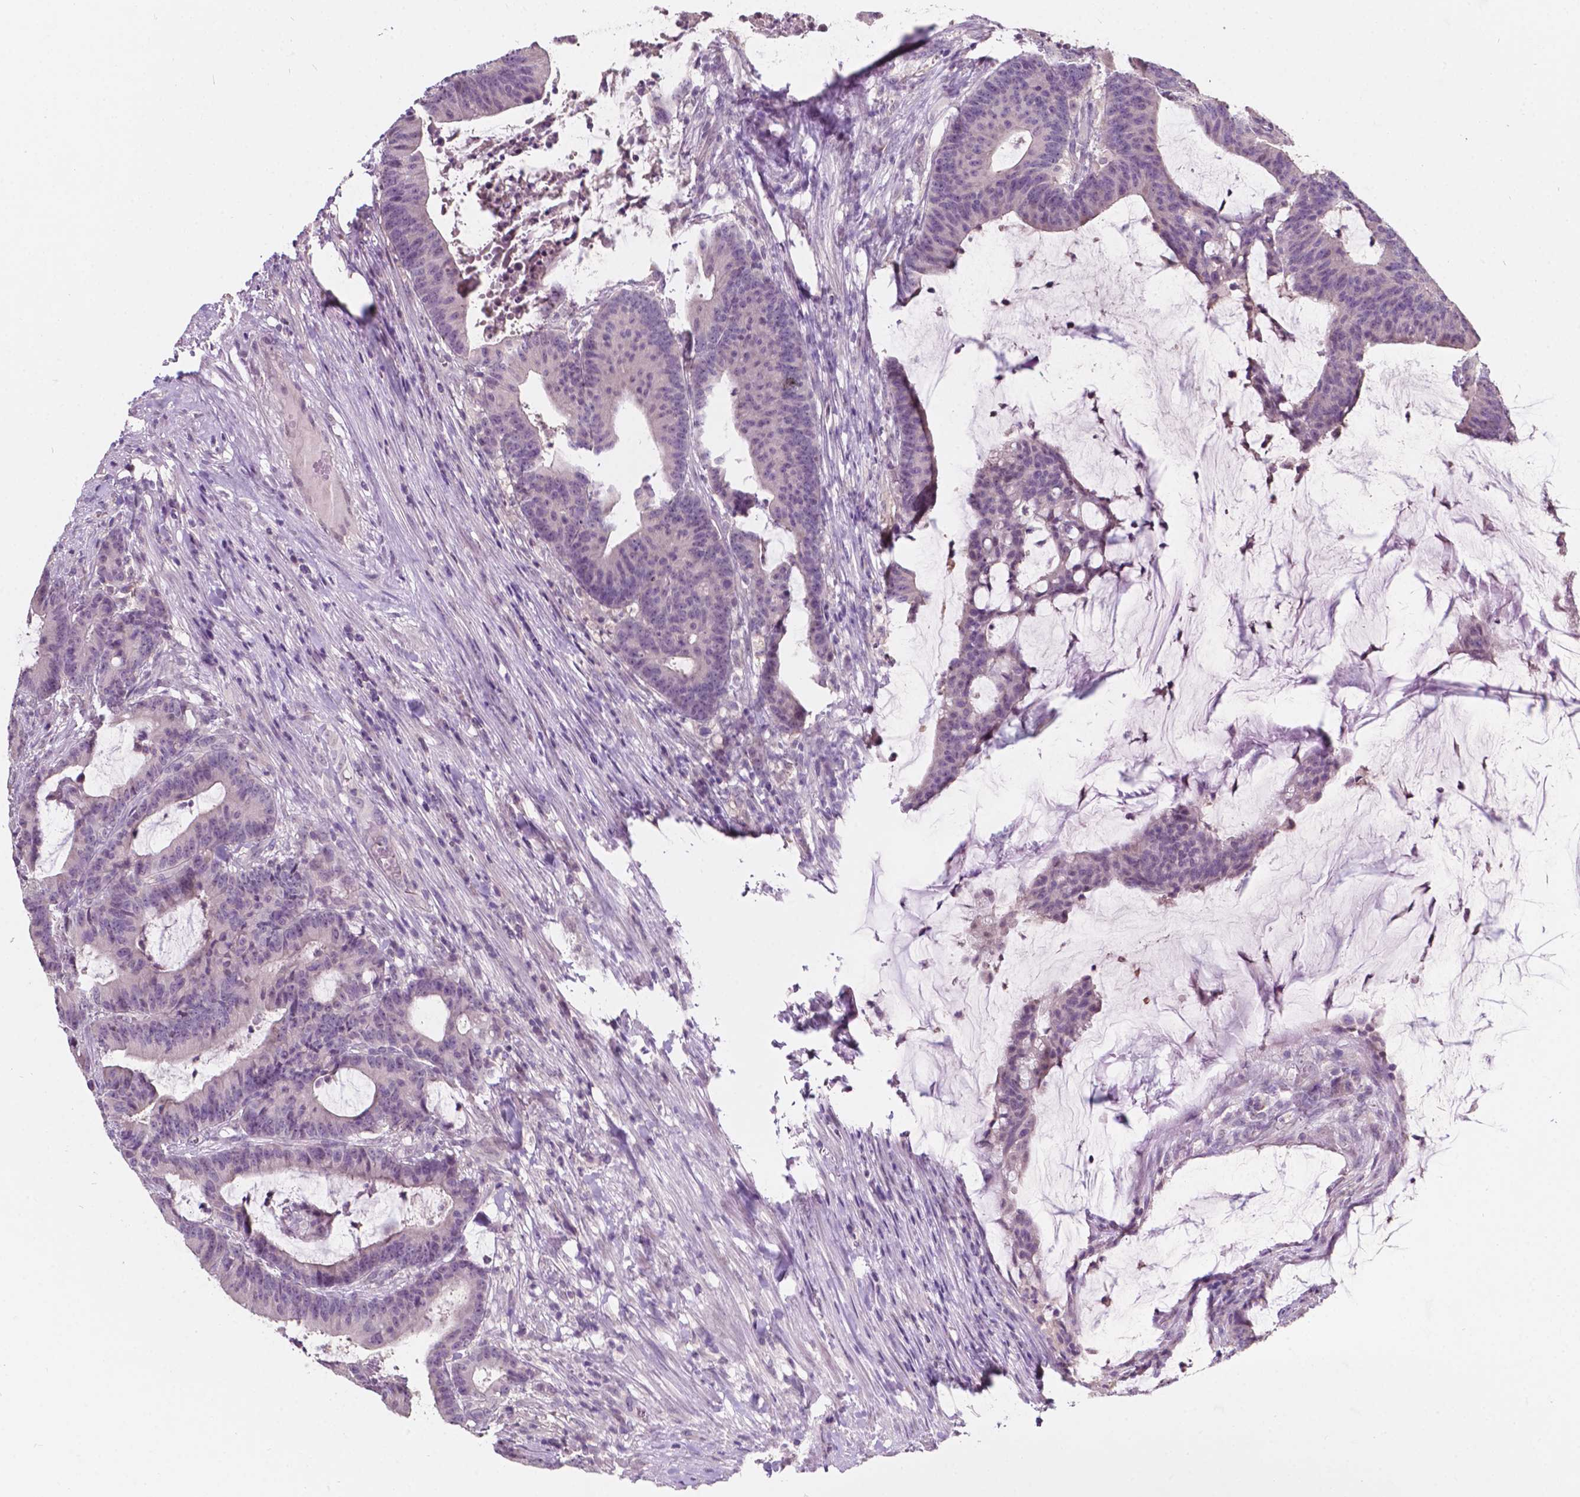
{"staining": {"intensity": "negative", "quantity": "none", "location": "none"}, "tissue": "colorectal cancer", "cell_type": "Tumor cells", "image_type": "cancer", "snomed": [{"axis": "morphology", "description": "Adenocarcinoma, NOS"}, {"axis": "topography", "description": "Colon"}], "caption": "Tumor cells are negative for brown protein staining in colorectal adenocarcinoma. (Brightfield microscopy of DAB immunohistochemistry at high magnification).", "gene": "TM6SF2", "patient": {"sex": "female", "age": 78}}